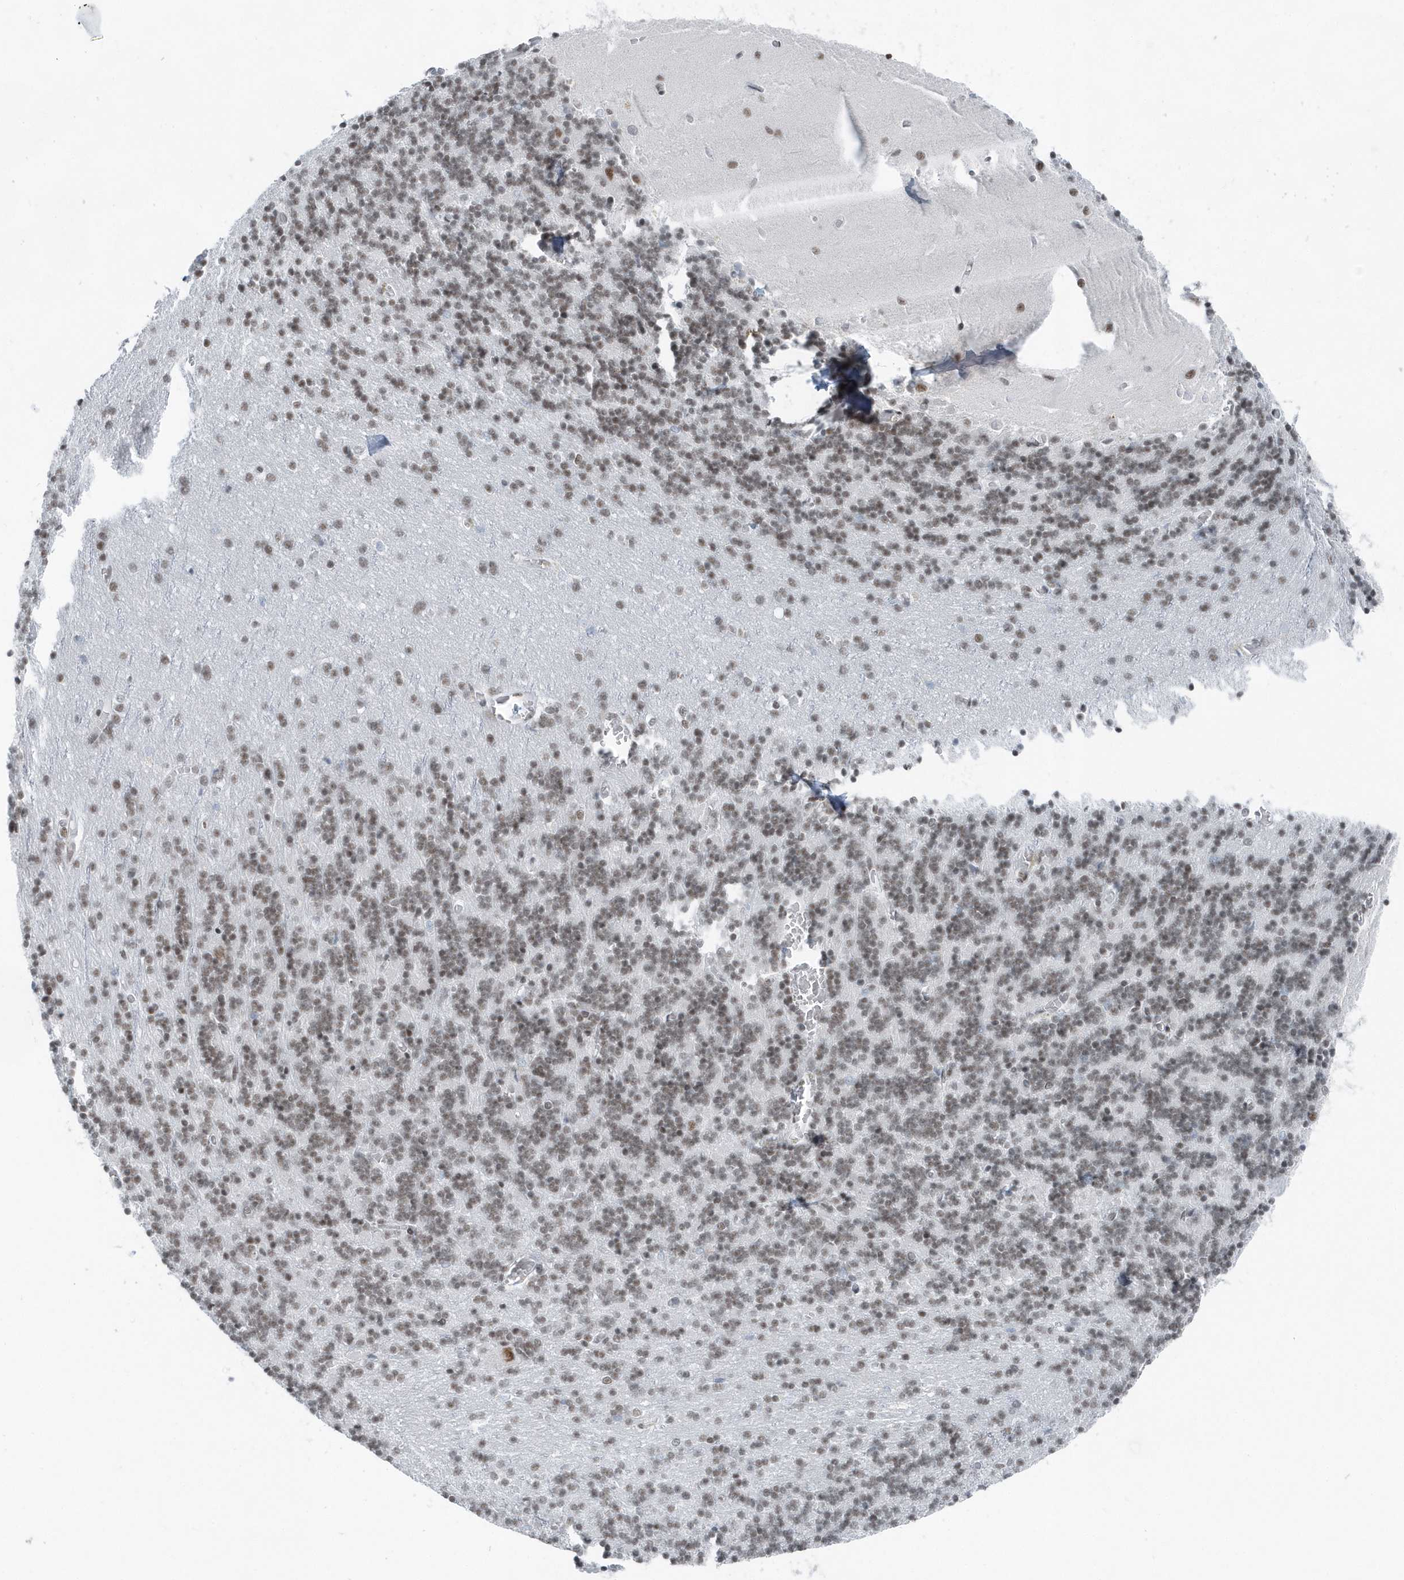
{"staining": {"intensity": "moderate", "quantity": "25%-75%", "location": "nuclear"}, "tissue": "cerebellum", "cell_type": "Cells in granular layer", "image_type": "normal", "snomed": [{"axis": "morphology", "description": "Normal tissue, NOS"}, {"axis": "topography", "description": "Cerebellum"}], "caption": "Immunohistochemistry (IHC) (DAB (3,3'-diaminobenzidine)) staining of unremarkable human cerebellum displays moderate nuclear protein positivity in about 25%-75% of cells in granular layer.", "gene": "FIP1L1", "patient": {"sex": "male", "age": 37}}